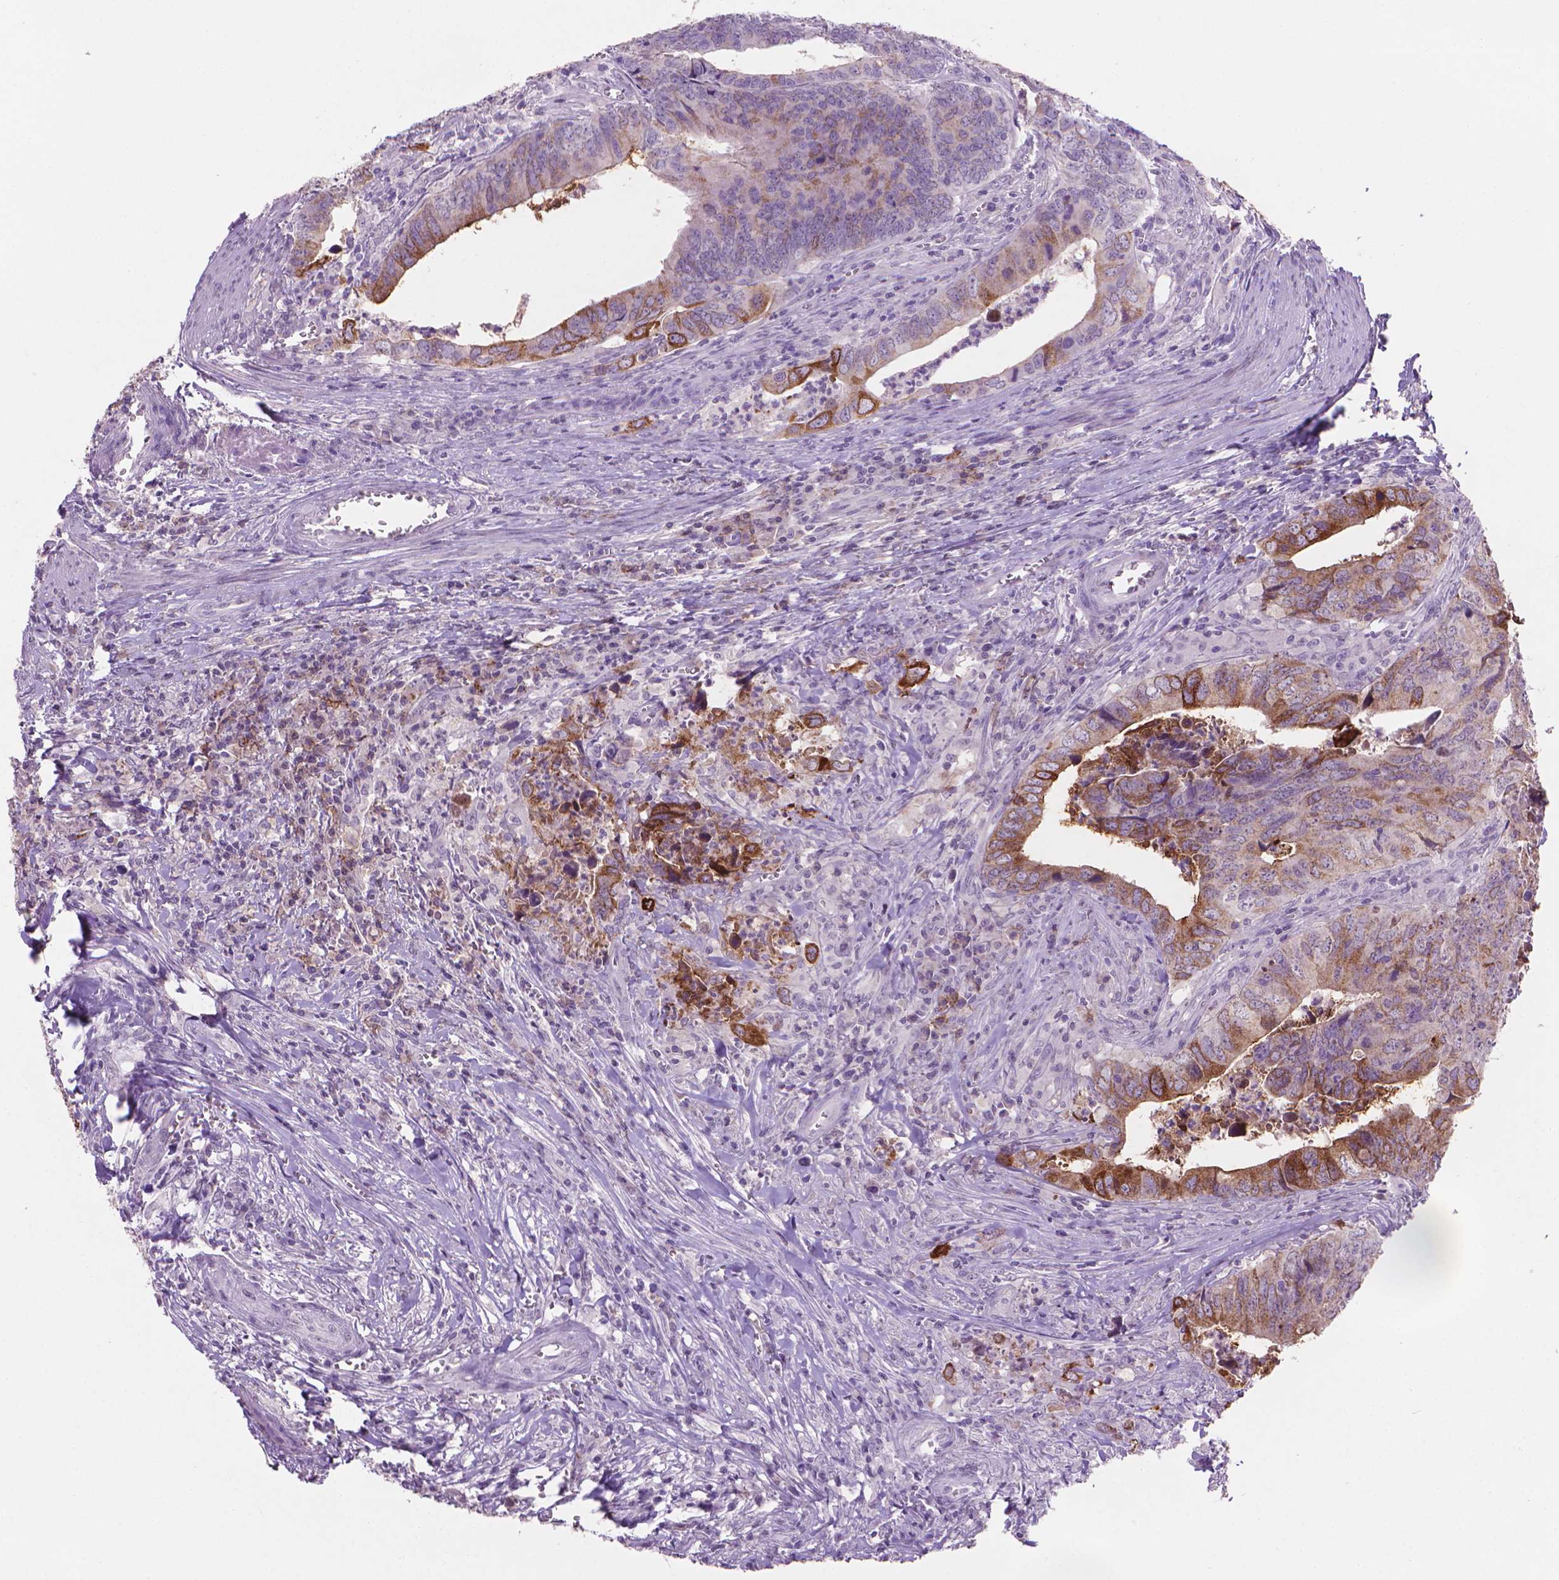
{"staining": {"intensity": "moderate", "quantity": "25%-75%", "location": "cytoplasmic/membranous"}, "tissue": "colorectal cancer", "cell_type": "Tumor cells", "image_type": "cancer", "snomed": [{"axis": "morphology", "description": "Adenocarcinoma, NOS"}, {"axis": "topography", "description": "Colon"}], "caption": "A high-resolution histopathology image shows immunohistochemistry (IHC) staining of adenocarcinoma (colorectal), which demonstrates moderate cytoplasmic/membranous expression in approximately 25%-75% of tumor cells.", "gene": "MUC1", "patient": {"sex": "female", "age": 82}}